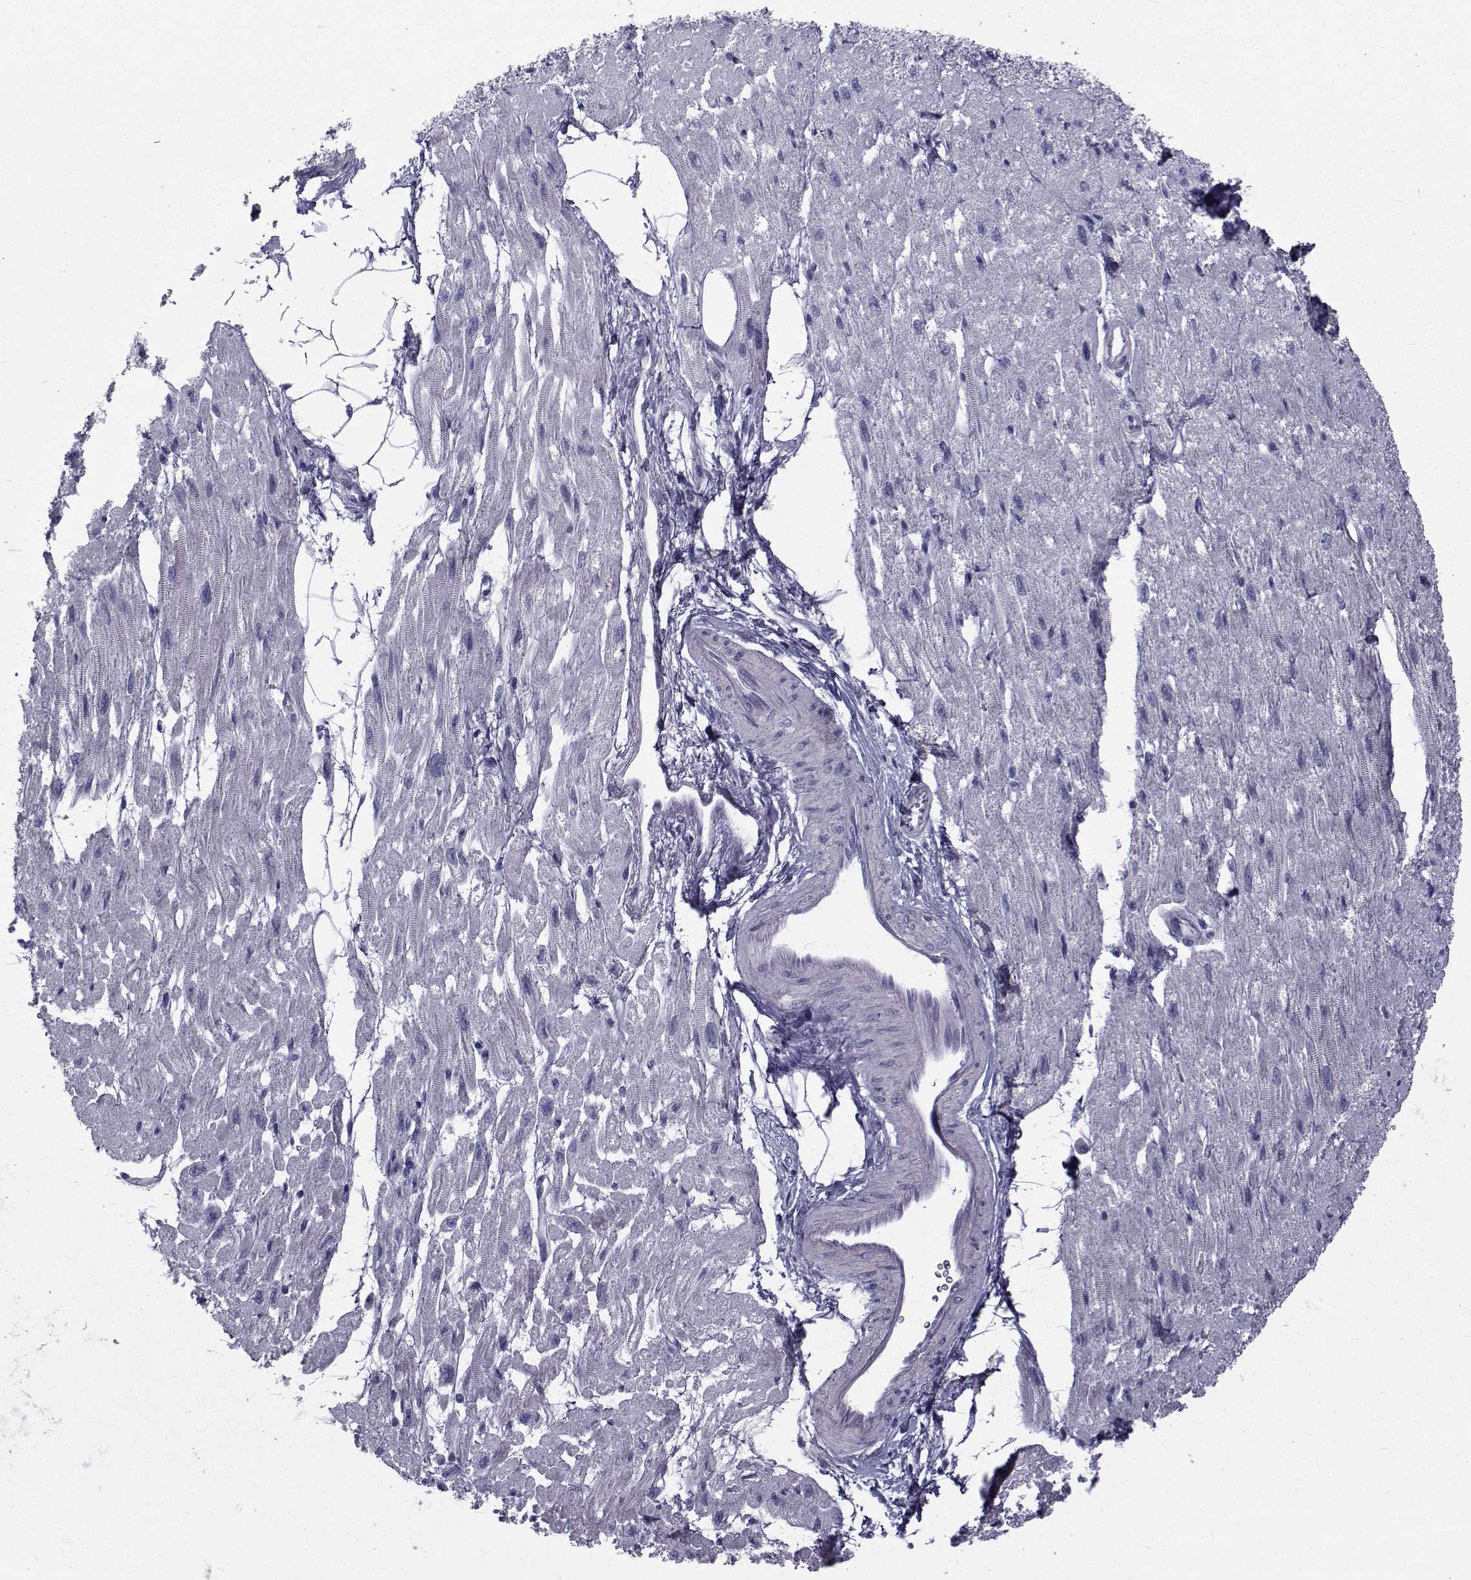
{"staining": {"intensity": "negative", "quantity": "none", "location": "none"}, "tissue": "heart muscle", "cell_type": "Cardiomyocytes", "image_type": "normal", "snomed": [{"axis": "morphology", "description": "Normal tissue, NOS"}, {"axis": "topography", "description": "Heart"}], "caption": "IHC micrograph of normal heart muscle: human heart muscle stained with DAB (3,3'-diaminobenzidine) shows no significant protein staining in cardiomyocytes.", "gene": "FDXR", "patient": {"sex": "female", "age": 62}}